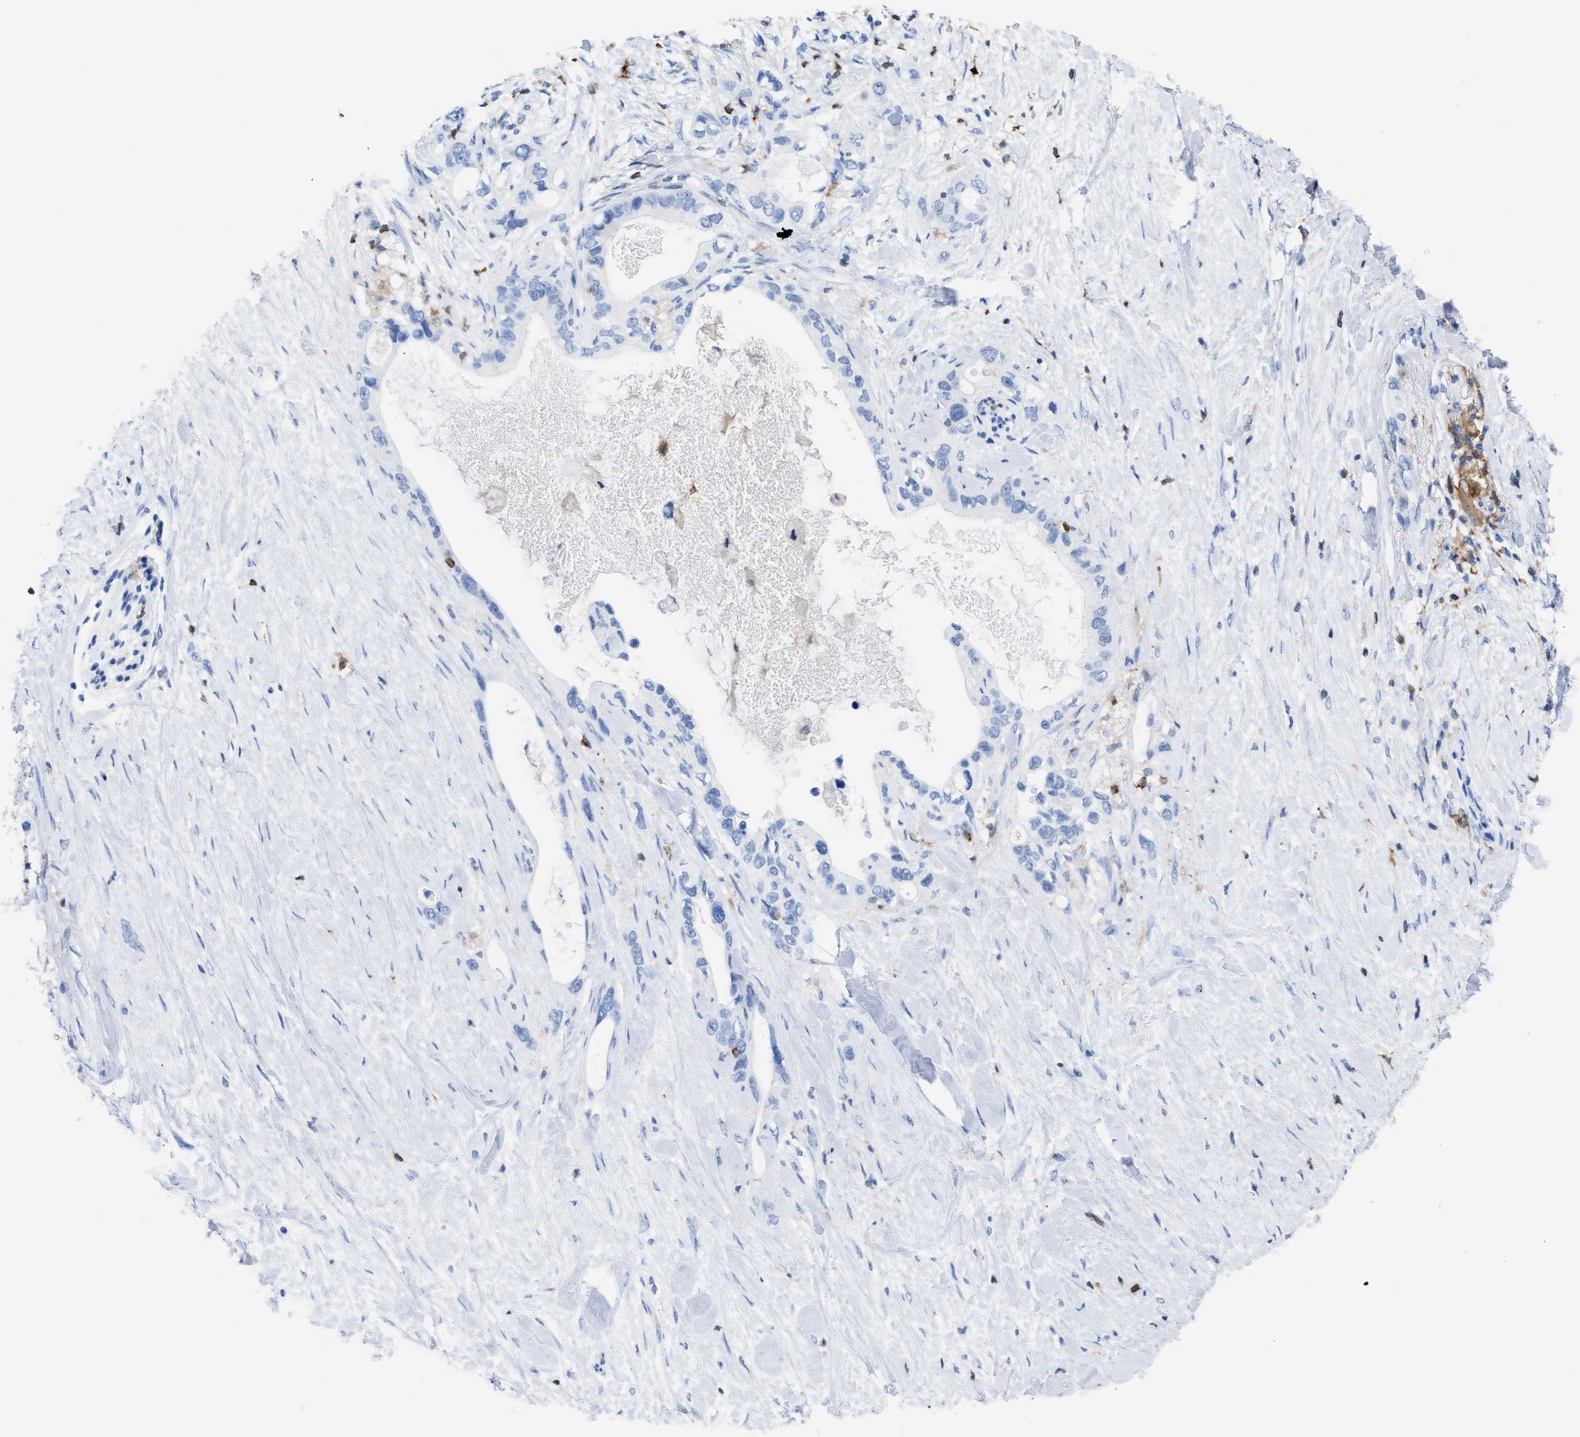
{"staining": {"intensity": "negative", "quantity": "none", "location": "none"}, "tissue": "pancreatic cancer", "cell_type": "Tumor cells", "image_type": "cancer", "snomed": [{"axis": "morphology", "description": "Adenocarcinoma, NOS"}, {"axis": "topography", "description": "Pancreas"}], "caption": "Micrograph shows no significant protein staining in tumor cells of pancreatic adenocarcinoma.", "gene": "LCP1", "patient": {"sex": "female", "age": 56}}